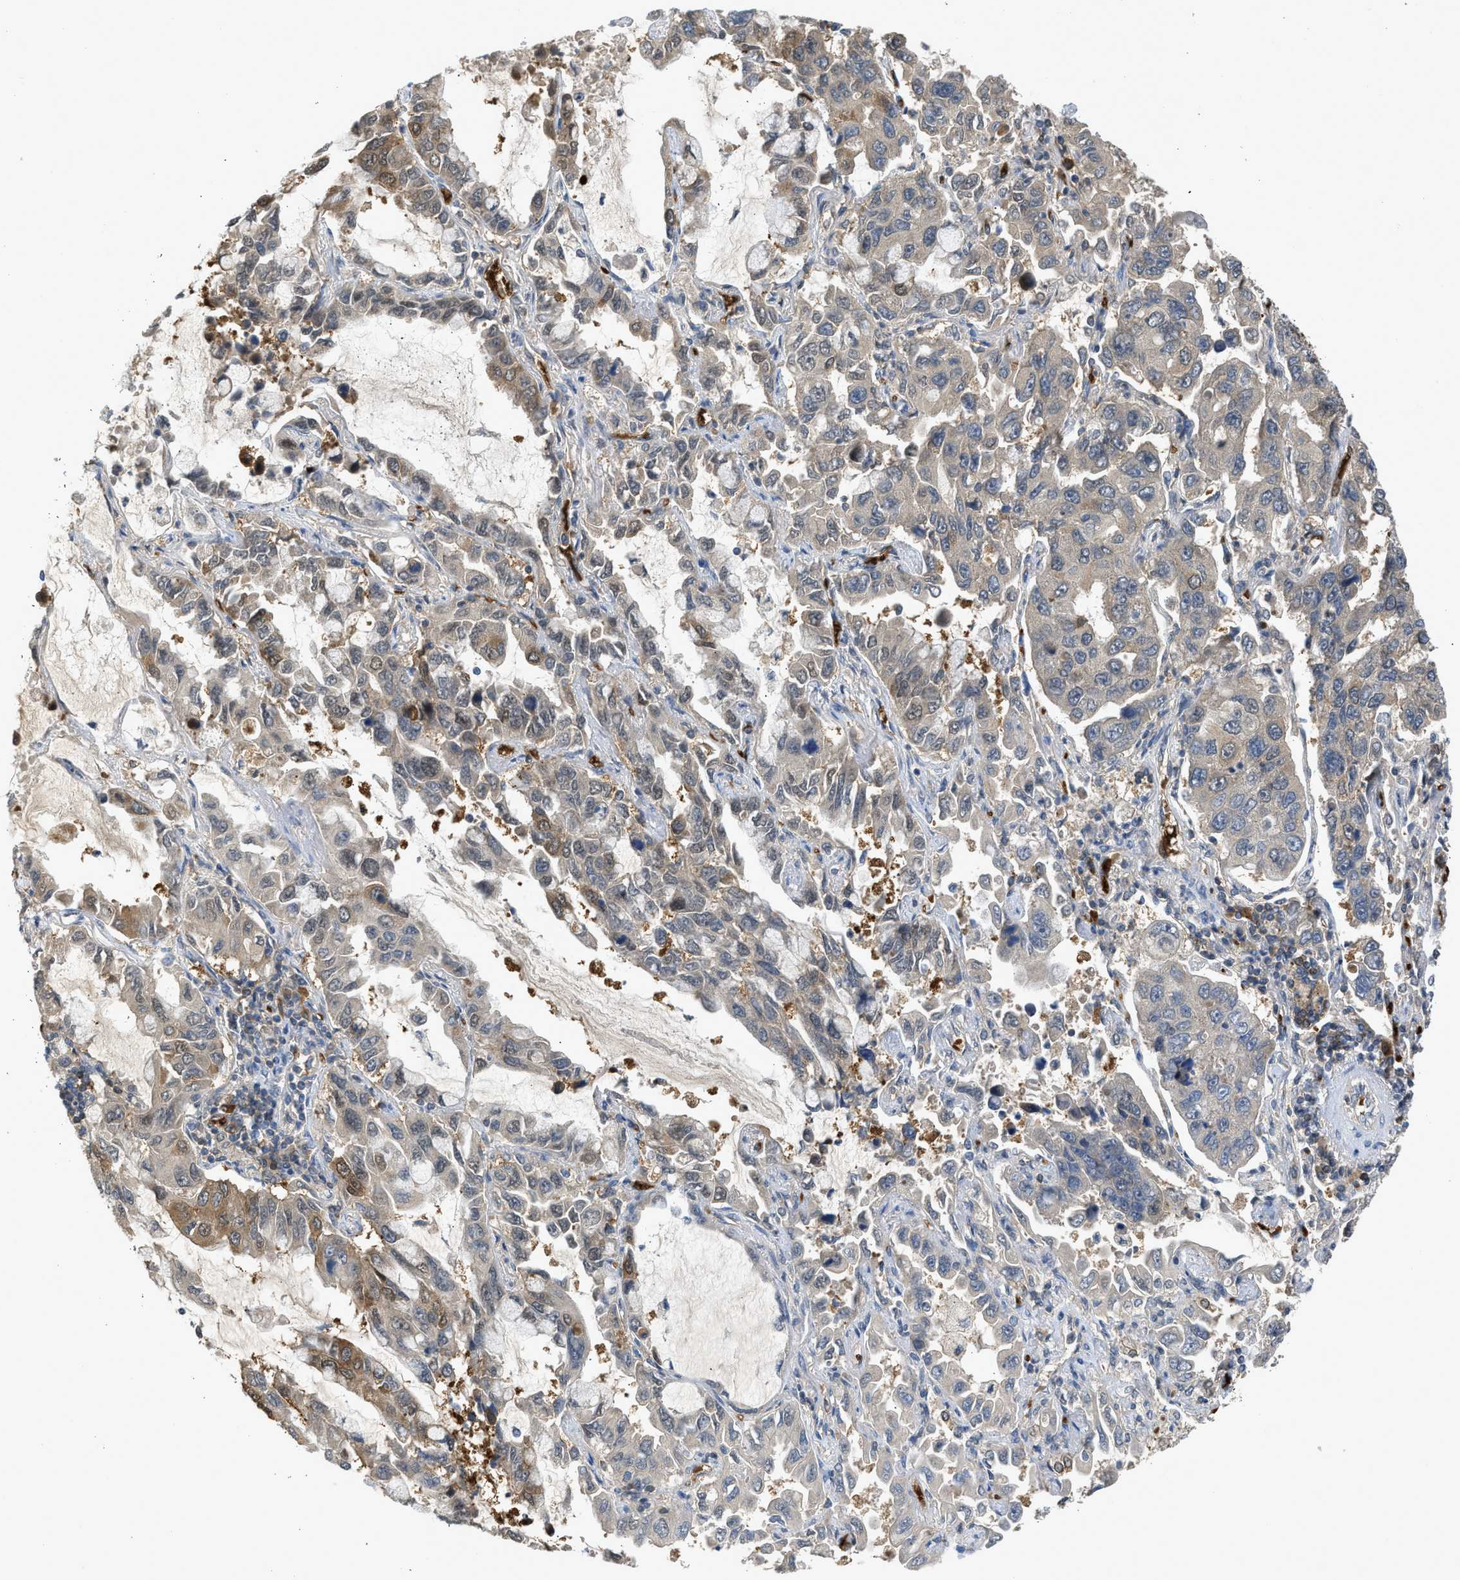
{"staining": {"intensity": "moderate", "quantity": "25%-75%", "location": "cytoplasmic/membranous"}, "tissue": "lung cancer", "cell_type": "Tumor cells", "image_type": "cancer", "snomed": [{"axis": "morphology", "description": "Adenocarcinoma, NOS"}, {"axis": "topography", "description": "Lung"}], "caption": "Protein analysis of adenocarcinoma (lung) tissue reveals moderate cytoplasmic/membranous expression in approximately 25%-75% of tumor cells.", "gene": "MAPK7", "patient": {"sex": "male", "age": 64}}